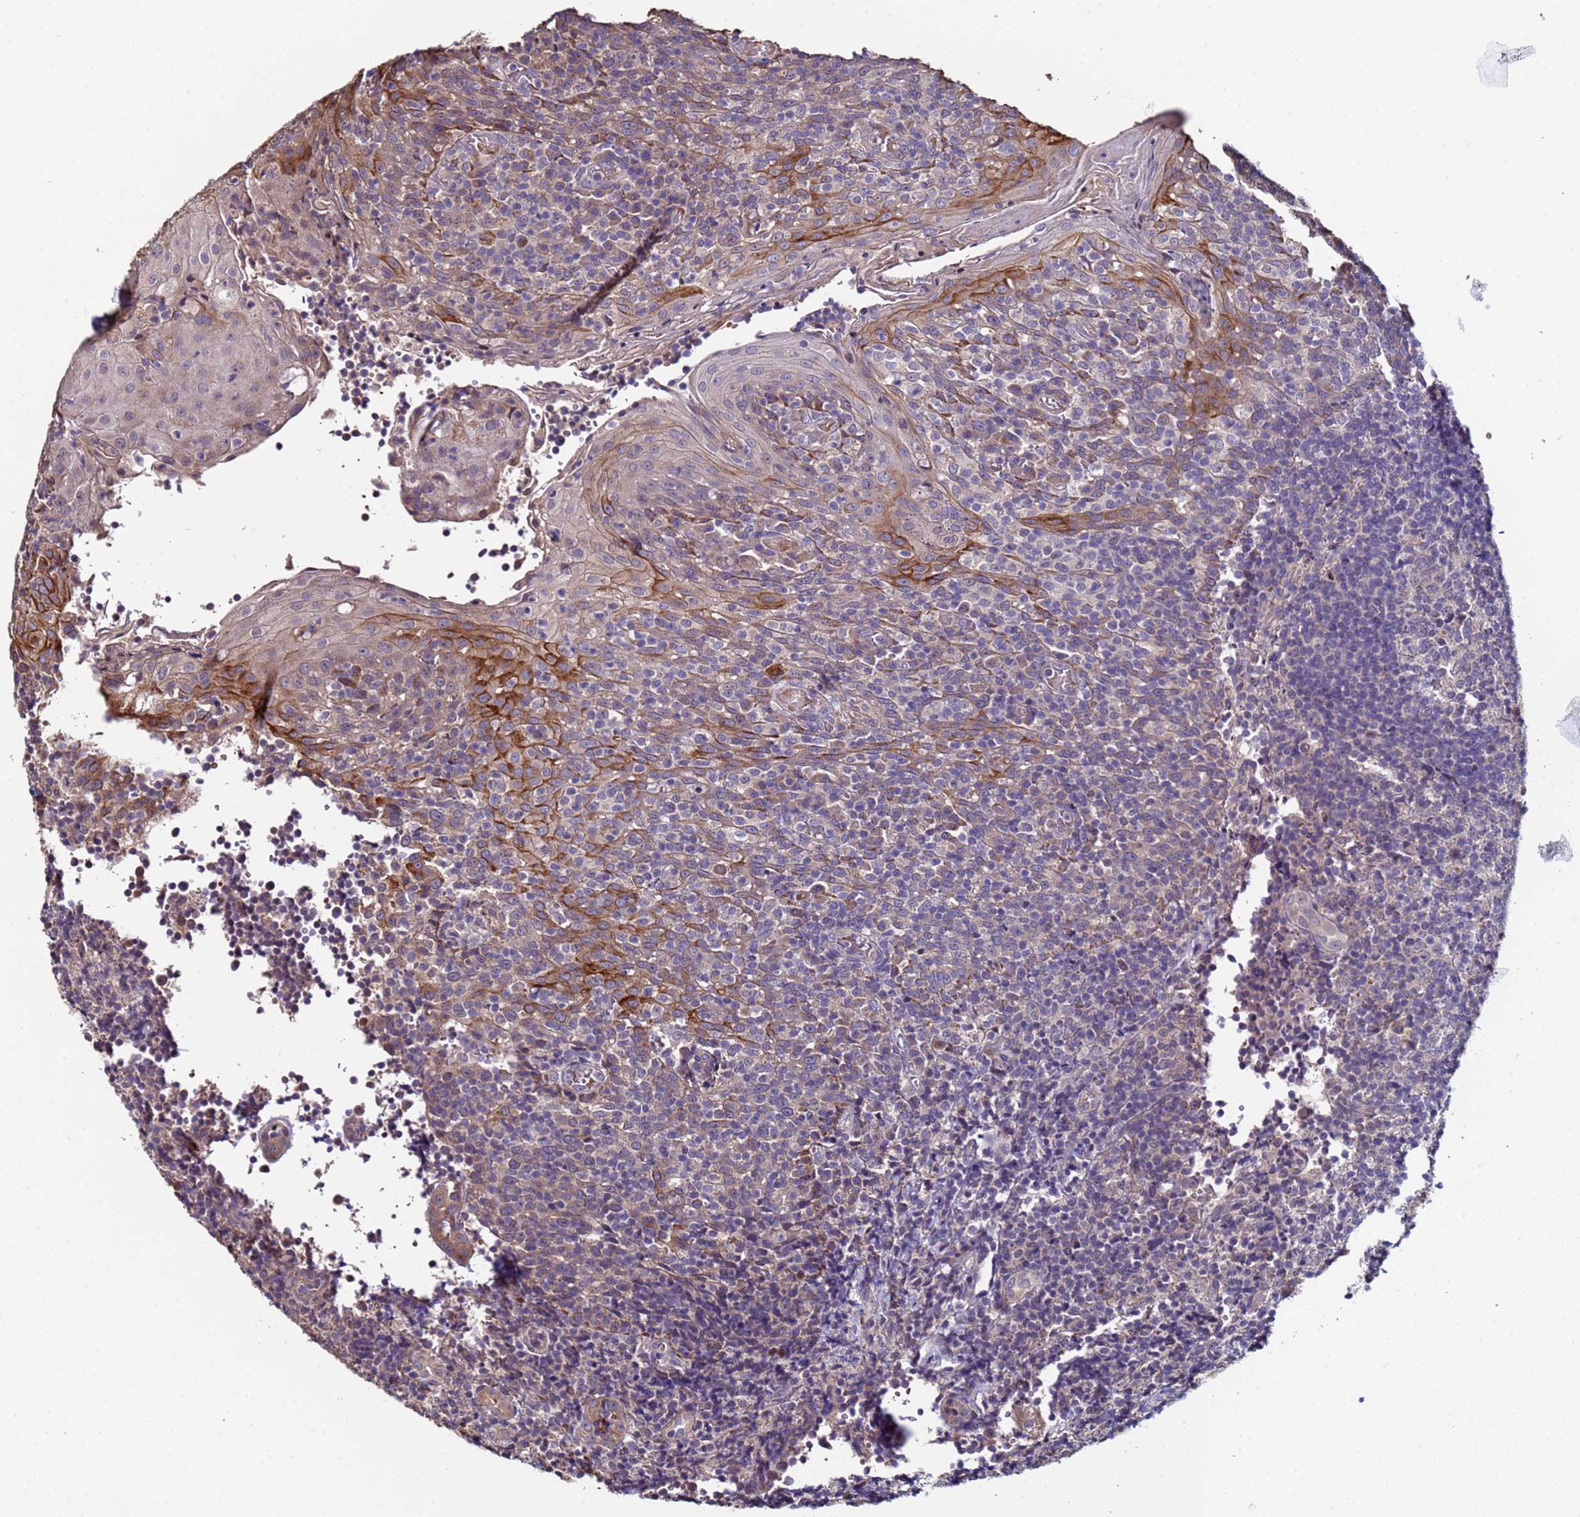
{"staining": {"intensity": "negative", "quantity": "none", "location": "none"}, "tissue": "tonsil", "cell_type": "Germinal center cells", "image_type": "normal", "snomed": [{"axis": "morphology", "description": "Normal tissue, NOS"}, {"axis": "topography", "description": "Tonsil"}], "caption": "Germinal center cells are negative for protein expression in unremarkable human tonsil. (DAB immunohistochemistry, high magnification).", "gene": "CLHC1", "patient": {"sex": "female", "age": 19}}